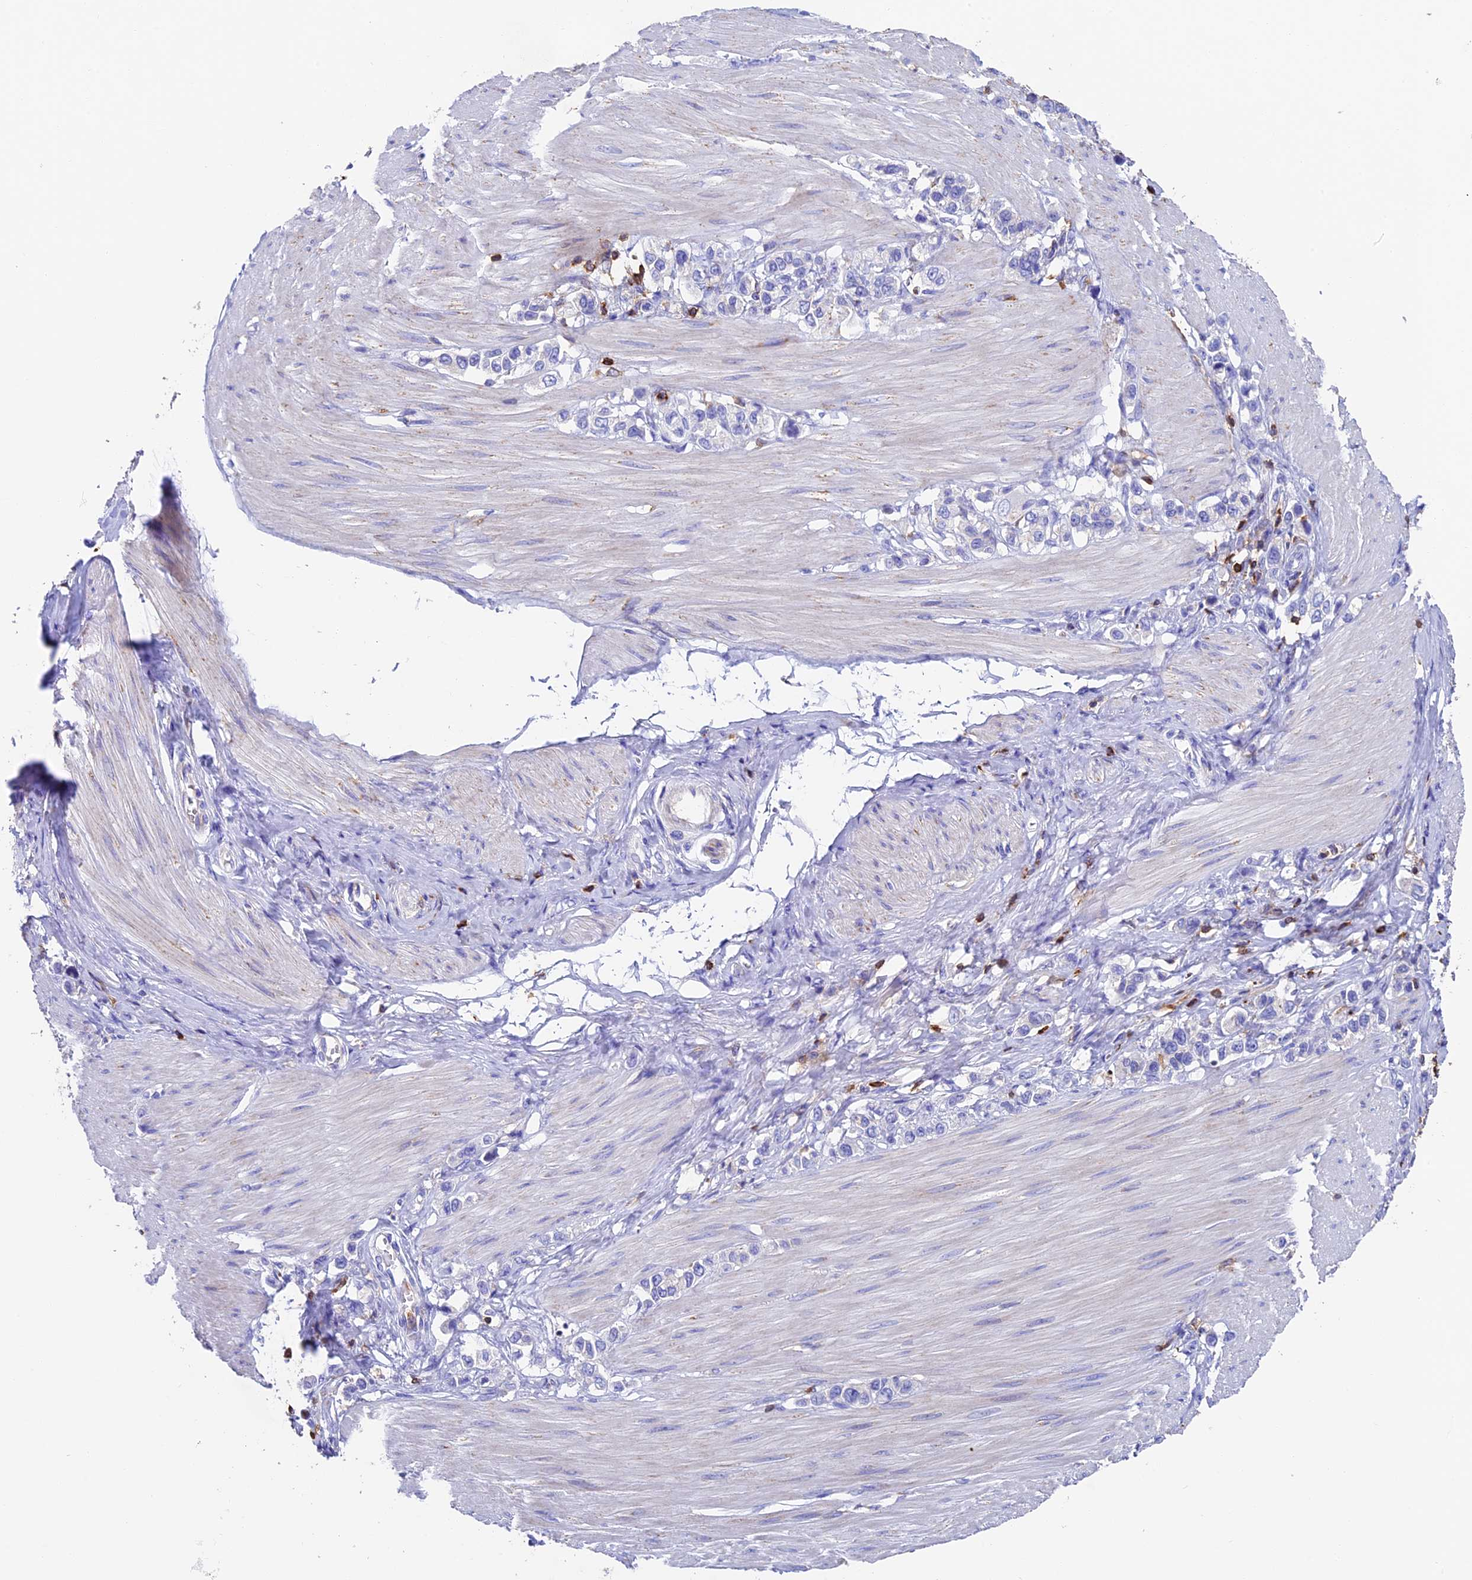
{"staining": {"intensity": "negative", "quantity": "none", "location": "none"}, "tissue": "stomach cancer", "cell_type": "Tumor cells", "image_type": "cancer", "snomed": [{"axis": "morphology", "description": "Adenocarcinoma, NOS"}, {"axis": "topography", "description": "Stomach"}], "caption": "A photomicrograph of human adenocarcinoma (stomach) is negative for staining in tumor cells. (DAB IHC visualized using brightfield microscopy, high magnification).", "gene": "ADAT1", "patient": {"sex": "female", "age": 65}}